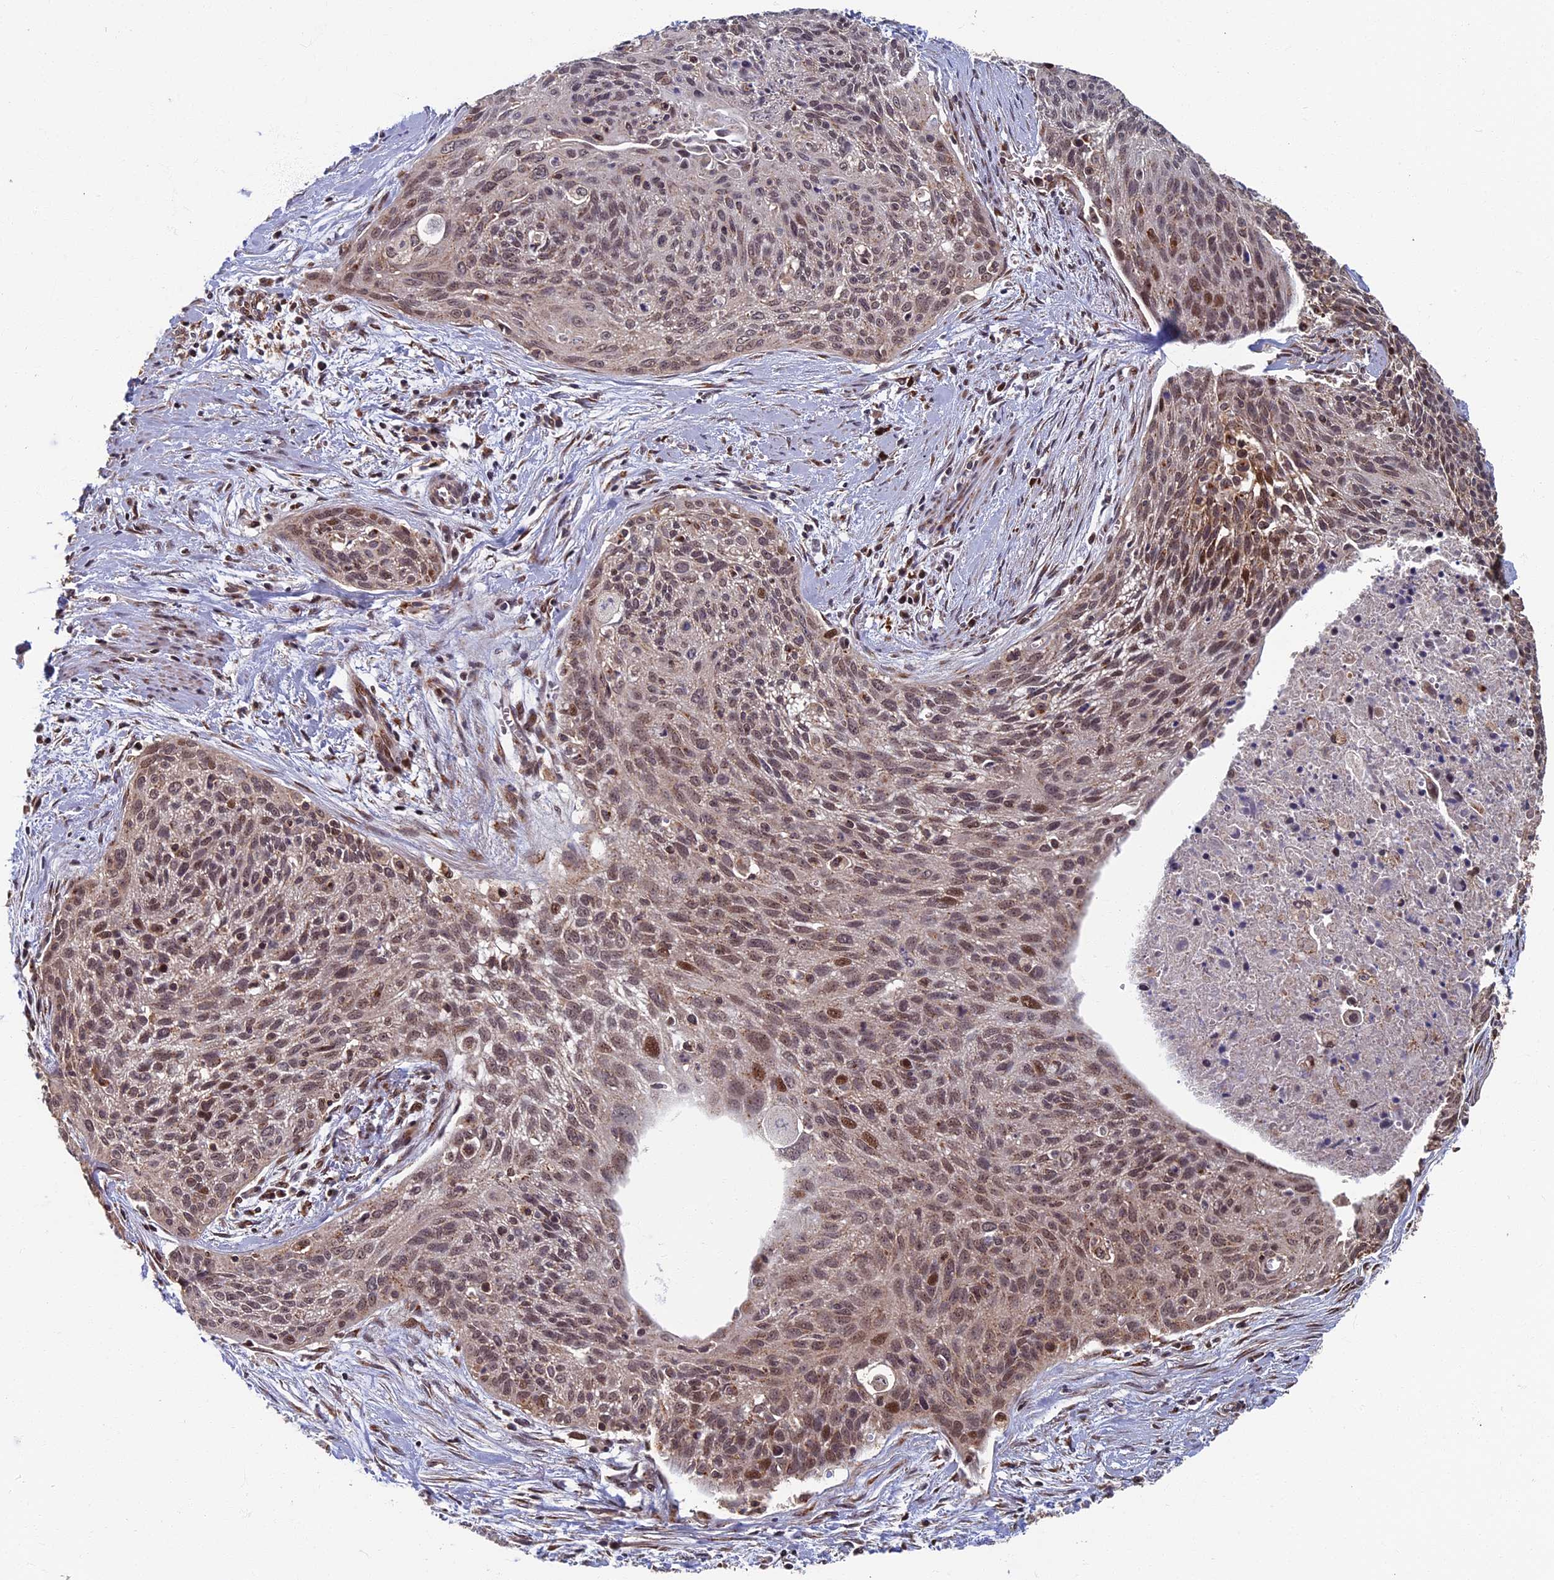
{"staining": {"intensity": "moderate", "quantity": ">75%", "location": "nuclear"}, "tissue": "cervical cancer", "cell_type": "Tumor cells", "image_type": "cancer", "snomed": [{"axis": "morphology", "description": "Squamous cell carcinoma, NOS"}, {"axis": "topography", "description": "Cervix"}], "caption": "About >75% of tumor cells in human squamous cell carcinoma (cervical) show moderate nuclear protein staining as visualized by brown immunohistochemical staining.", "gene": "RASGRF1", "patient": {"sex": "female", "age": 55}}